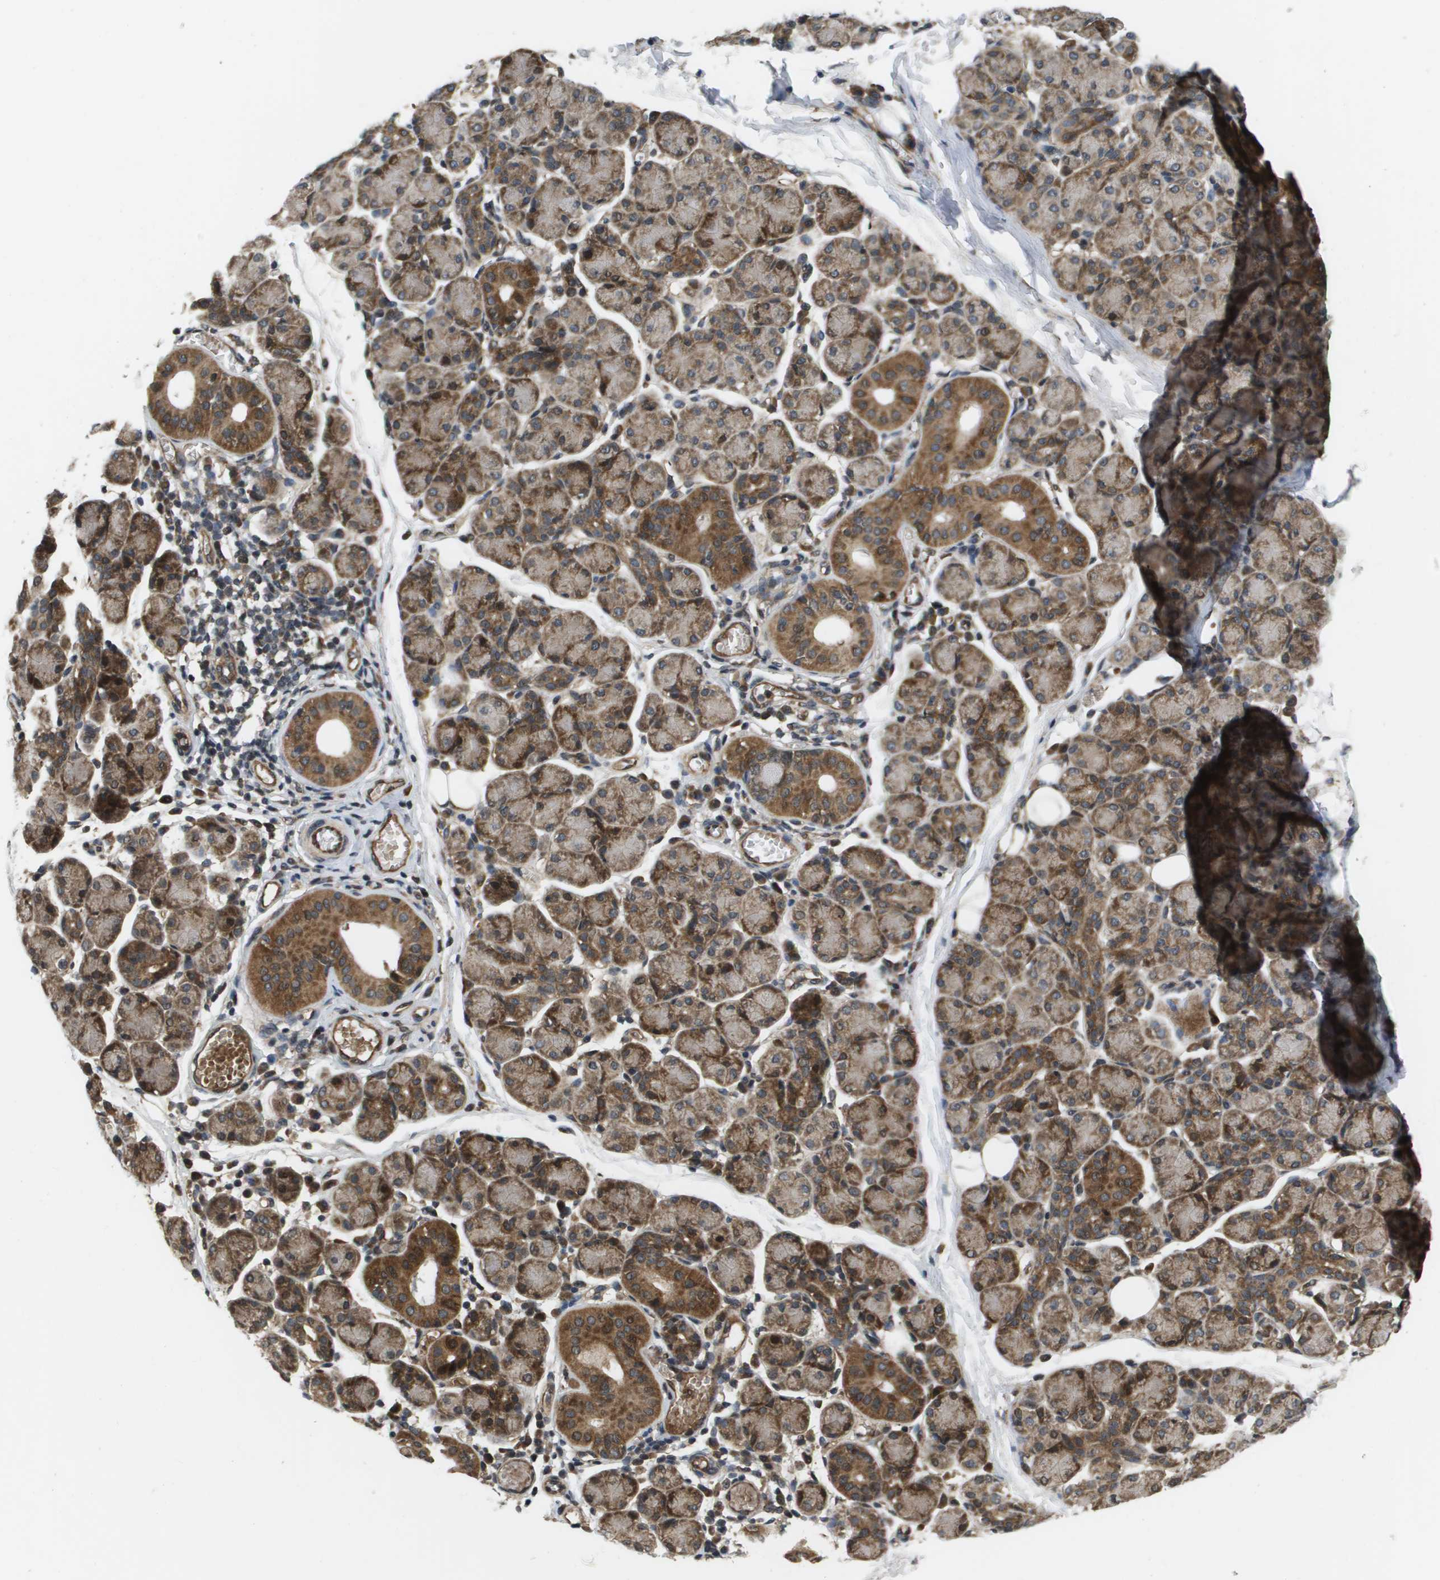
{"staining": {"intensity": "moderate", "quantity": "25%-75%", "location": "cytoplasmic/membranous"}, "tissue": "salivary gland", "cell_type": "Glandular cells", "image_type": "normal", "snomed": [{"axis": "morphology", "description": "Normal tissue, NOS"}, {"axis": "morphology", "description": "Inflammation, NOS"}, {"axis": "topography", "description": "Lymph node"}, {"axis": "topography", "description": "Salivary gland"}], "caption": "The photomicrograph reveals staining of unremarkable salivary gland, revealing moderate cytoplasmic/membranous protein positivity (brown color) within glandular cells. The staining was performed using DAB (3,3'-diaminobenzidine), with brown indicating positive protein expression. Nuclei are stained blue with hematoxylin.", "gene": "SPTLC1", "patient": {"sex": "male", "age": 3}}